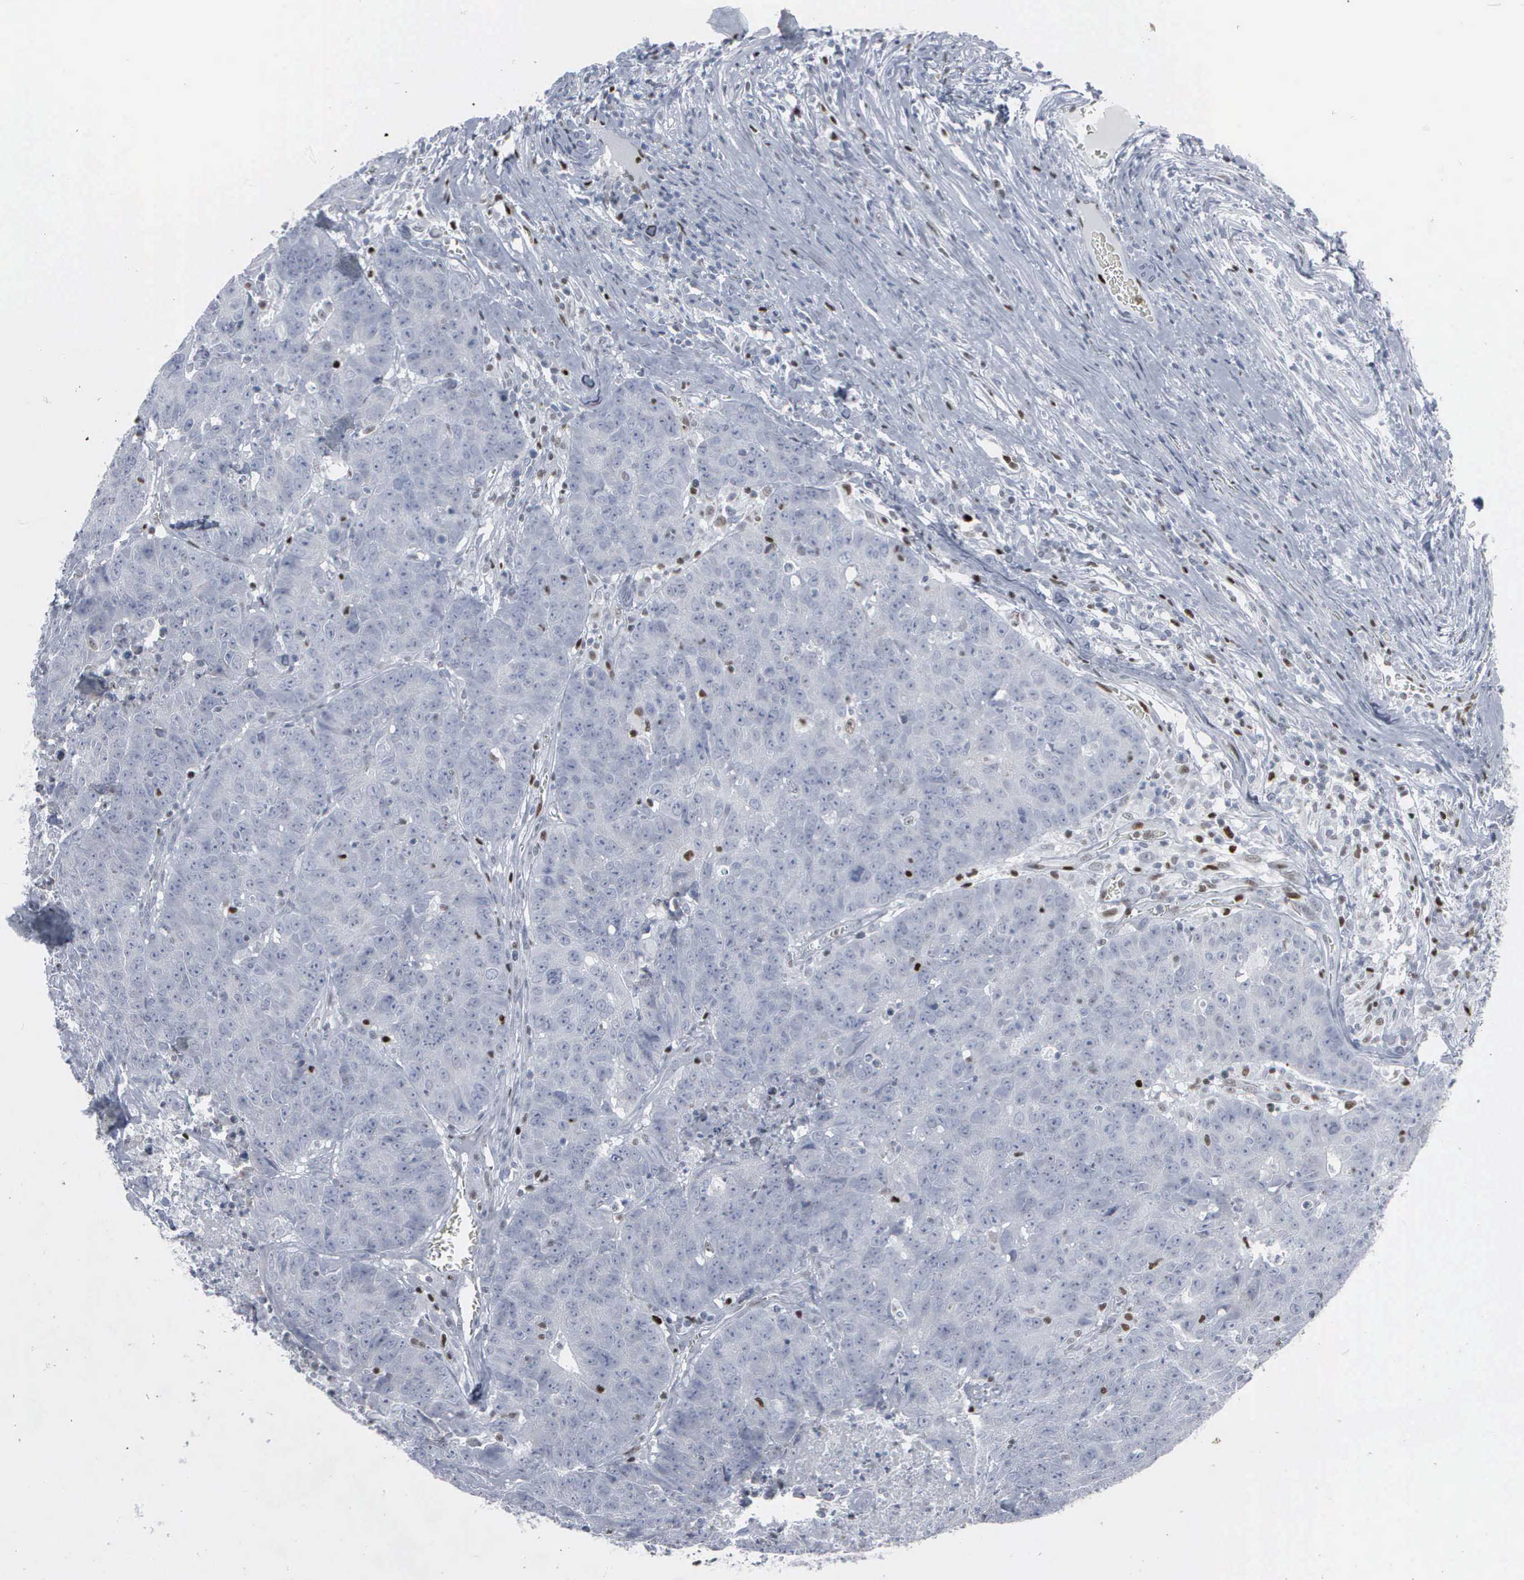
{"staining": {"intensity": "negative", "quantity": "none", "location": "none"}, "tissue": "colorectal cancer", "cell_type": "Tumor cells", "image_type": "cancer", "snomed": [{"axis": "morphology", "description": "Adenocarcinoma, NOS"}, {"axis": "topography", "description": "Colon"}], "caption": "Micrograph shows no significant protein staining in tumor cells of adenocarcinoma (colorectal).", "gene": "CCND3", "patient": {"sex": "female", "age": 53}}